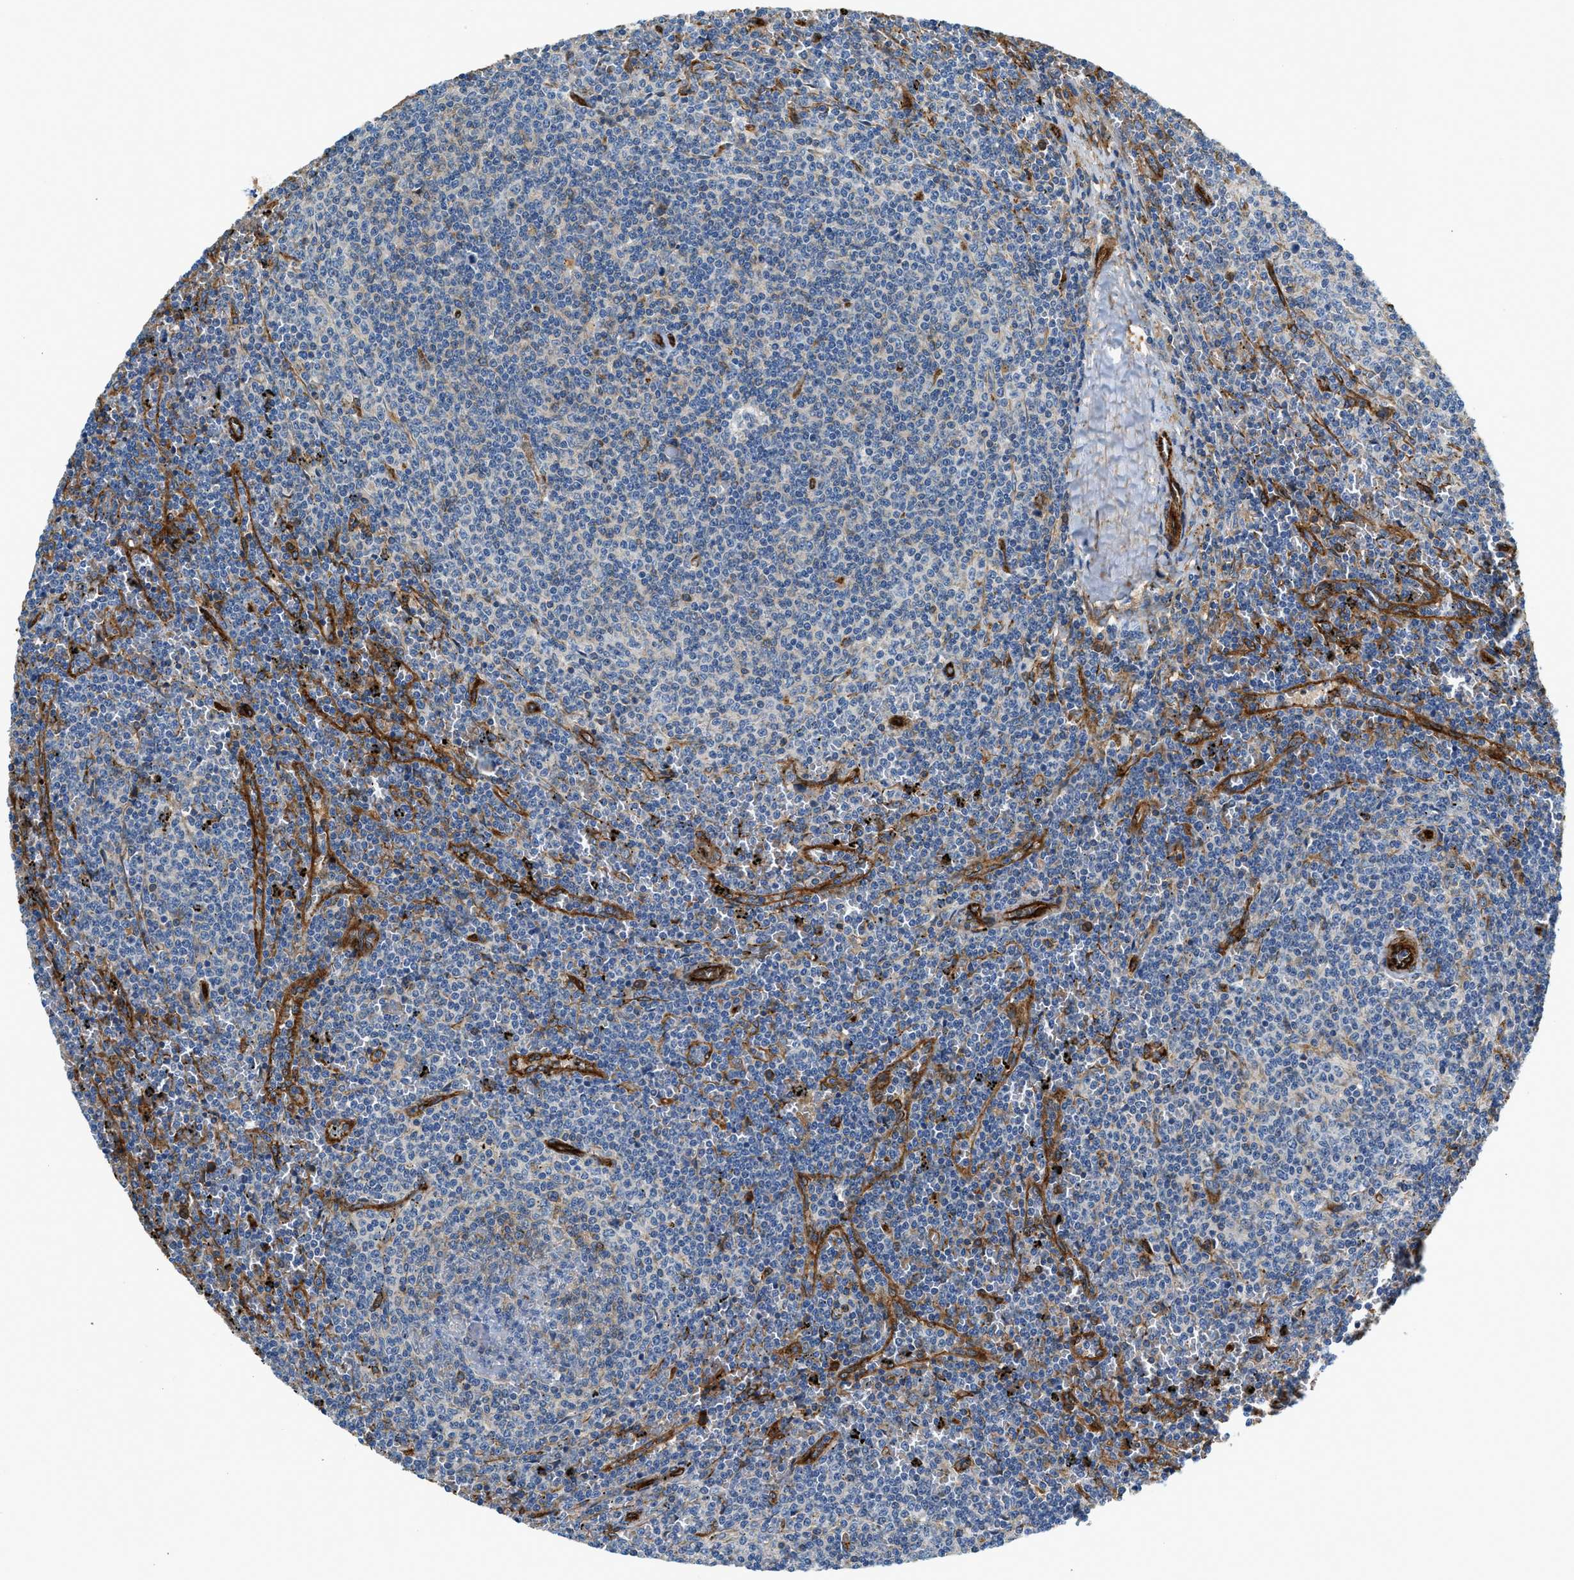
{"staining": {"intensity": "negative", "quantity": "none", "location": "none"}, "tissue": "lymphoma", "cell_type": "Tumor cells", "image_type": "cancer", "snomed": [{"axis": "morphology", "description": "Malignant lymphoma, non-Hodgkin's type, Low grade"}, {"axis": "topography", "description": "Spleen"}], "caption": "Immunohistochemical staining of human lymphoma displays no significant positivity in tumor cells.", "gene": "HIP1", "patient": {"sex": "female", "age": 50}}